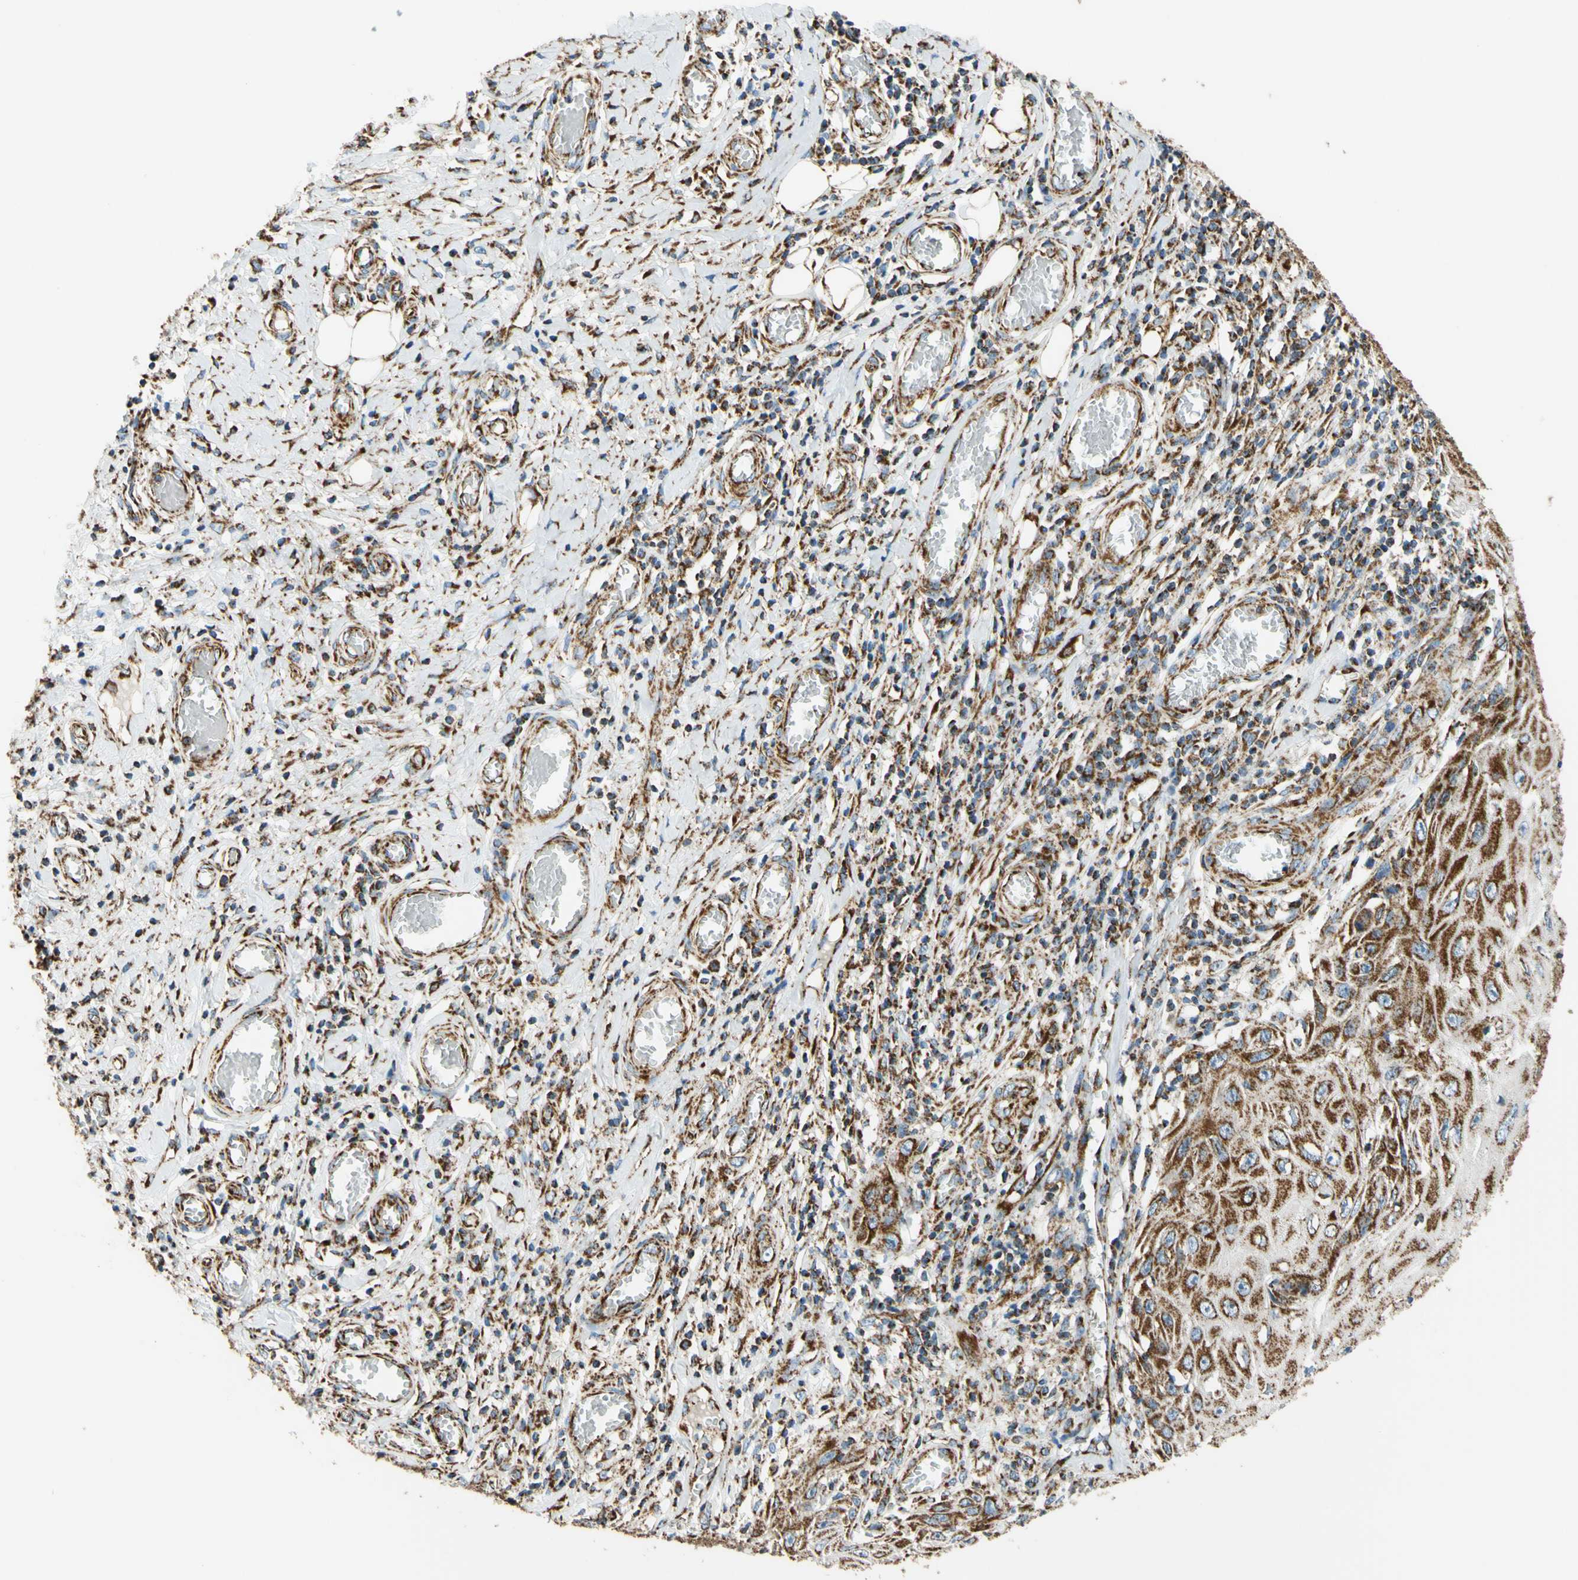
{"staining": {"intensity": "strong", "quantity": ">75%", "location": "cytoplasmic/membranous"}, "tissue": "skin cancer", "cell_type": "Tumor cells", "image_type": "cancer", "snomed": [{"axis": "morphology", "description": "Squamous cell carcinoma, NOS"}, {"axis": "topography", "description": "Skin"}], "caption": "Immunohistochemical staining of human skin squamous cell carcinoma demonstrates strong cytoplasmic/membranous protein expression in about >75% of tumor cells.", "gene": "MAVS", "patient": {"sex": "female", "age": 73}}